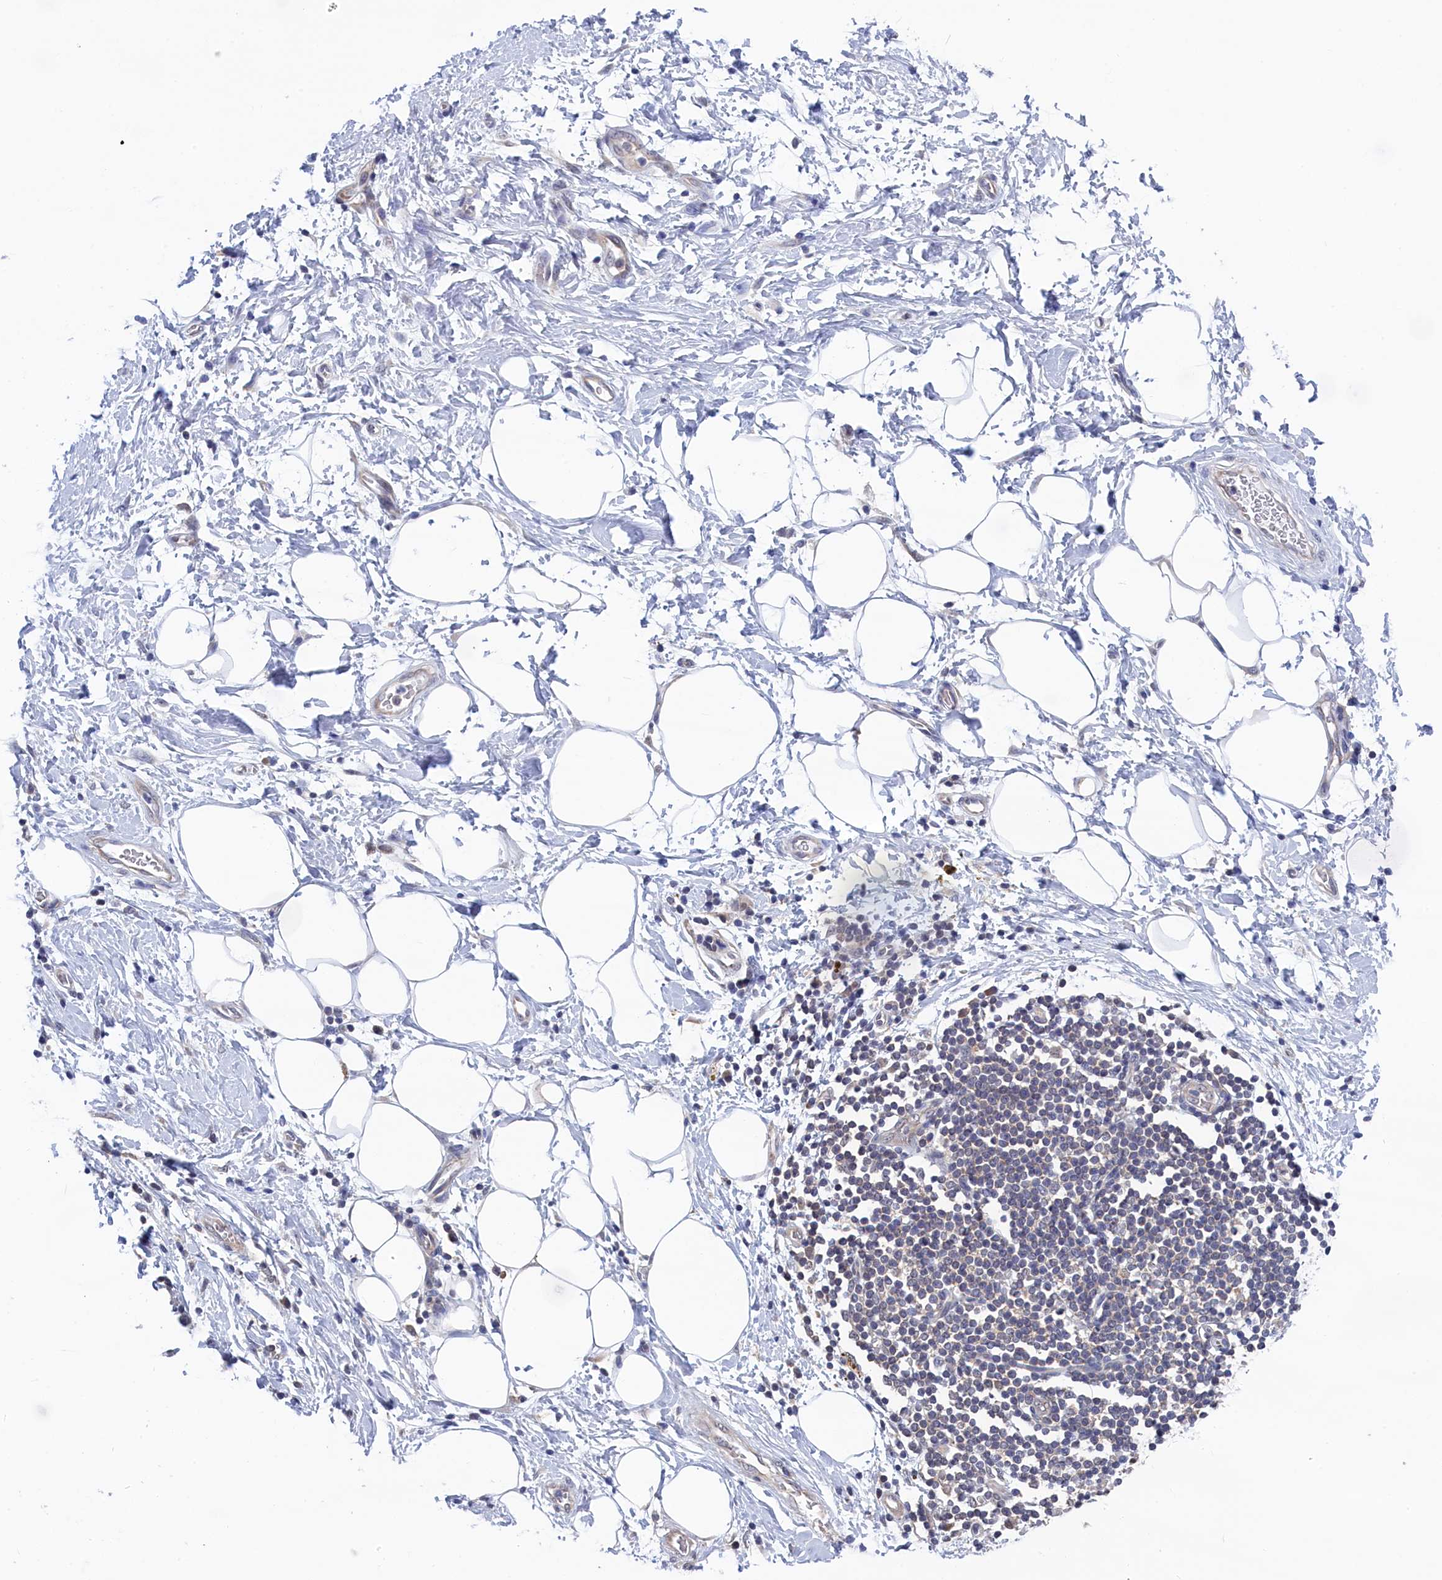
{"staining": {"intensity": "negative", "quantity": "none", "location": "none"}, "tissue": "adipose tissue", "cell_type": "Adipocytes", "image_type": "normal", "snomed": [{"axis": "morphology", "description": "Normal tissue, NOS"}, {"axis": "morphology", "description": "Adenocarcinoma, NOS"}, {"axis": "topography", "description": "Pancreas"}, {"axis": "topography", "description": "Peripheral nerve tissue"}], "caption": "Immunohistochemical staining of normal adipose tissue reveals no significant staining in adipocytes. (DAB (3,3'-diaminobenzidine) immunohistochemistry (IHC) visualized using brightfield microscopy, high magnification).", "gene": "PGP", "patient": {"sex": "male", "age": 59}}